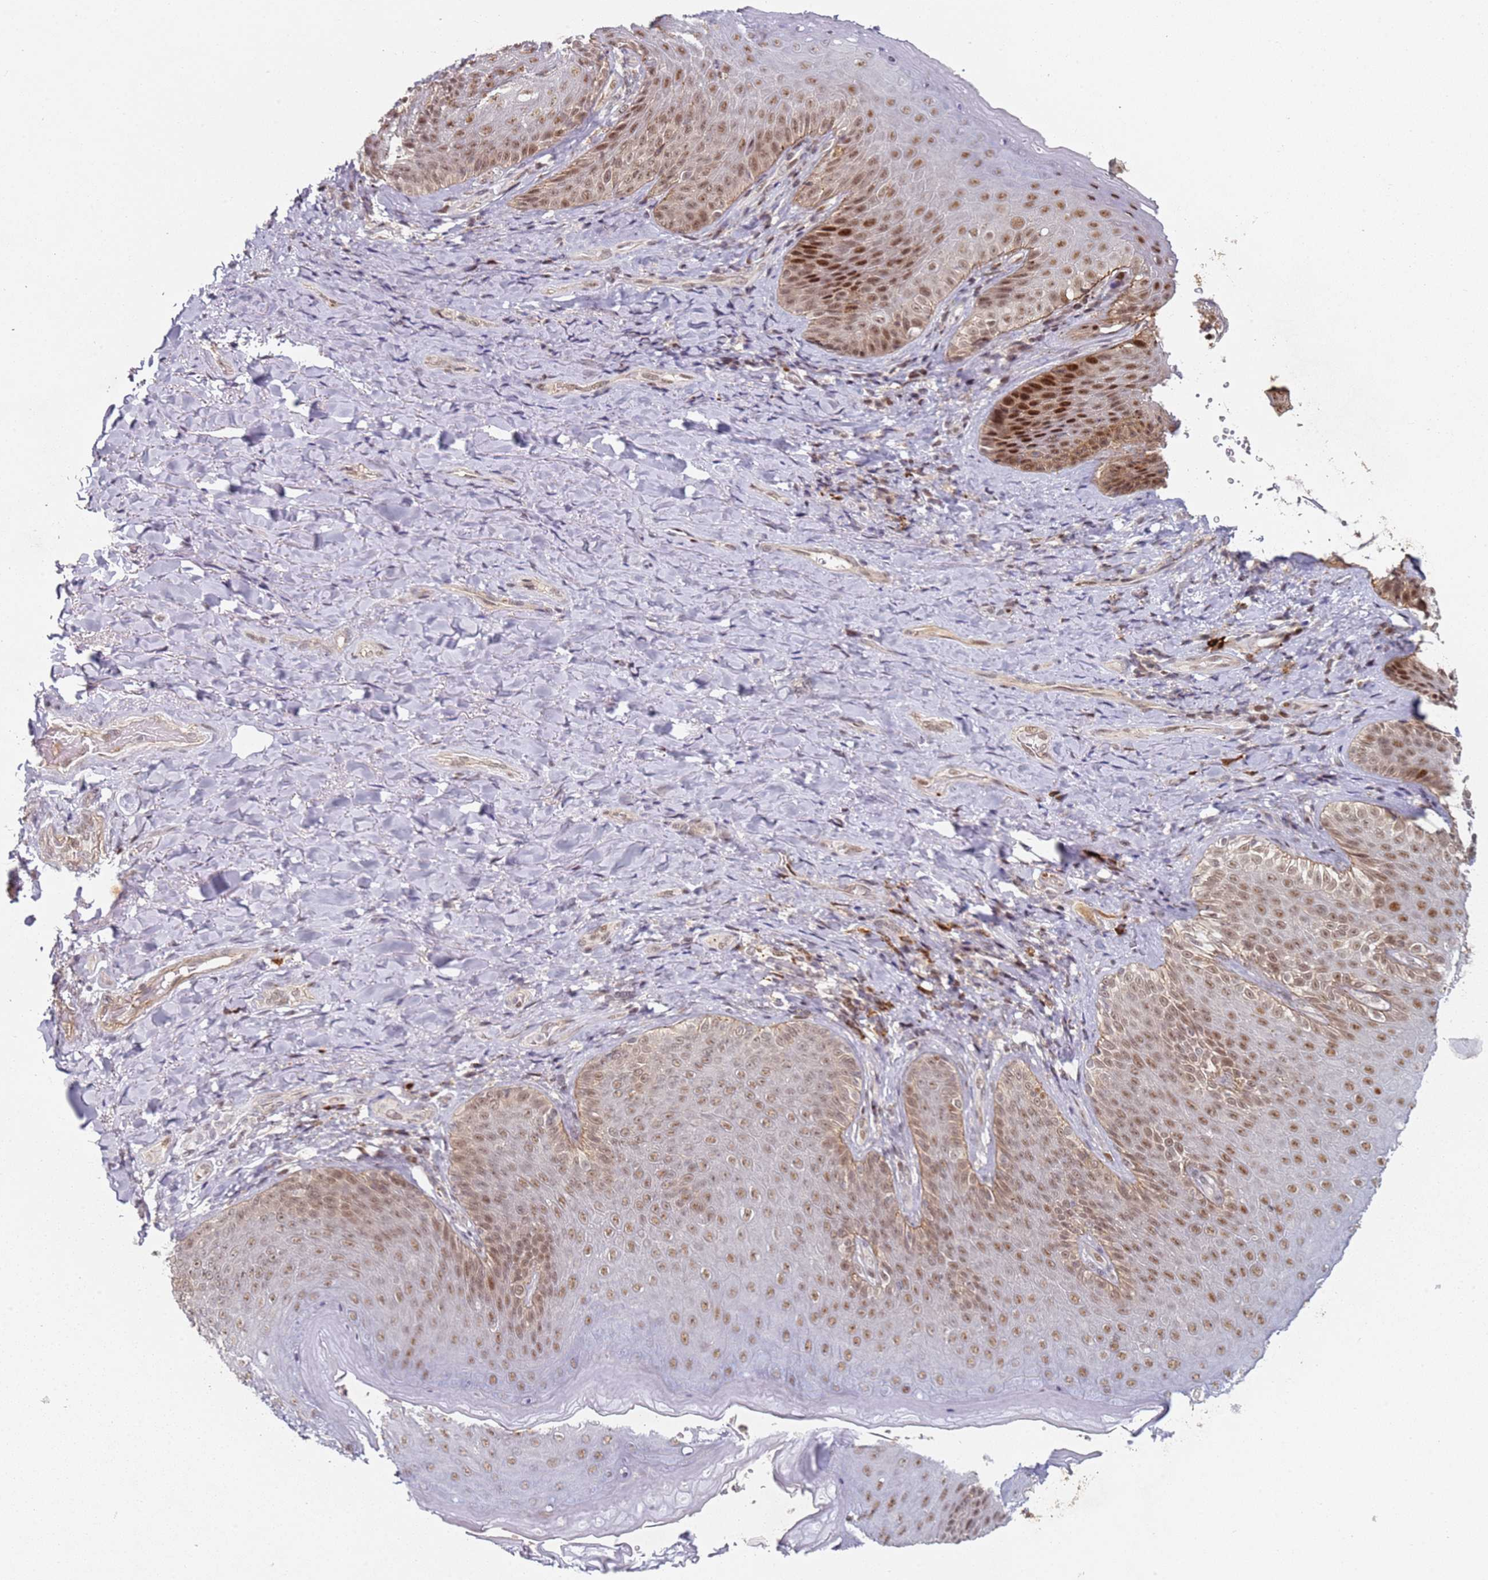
{"staining": {"intensity": "moderate", "quantity": "25%-75%", "location": "nuclear"}, "tissue": "skin", "cell_type": "Epidermal cells", "image_type": "normal", "snomed": [{"axis": "morphology", "description": "Normal tissue, NOS"}, {"axis": "topography", "description": "Anal"}], "caption": "Human skin stained for a protein (brown) exhibits moderate nuclear positive expression in about 25%-75% of epidermal cells.", "gene": "ATF6B", "patient": {"sex": "female", "age": 89}}